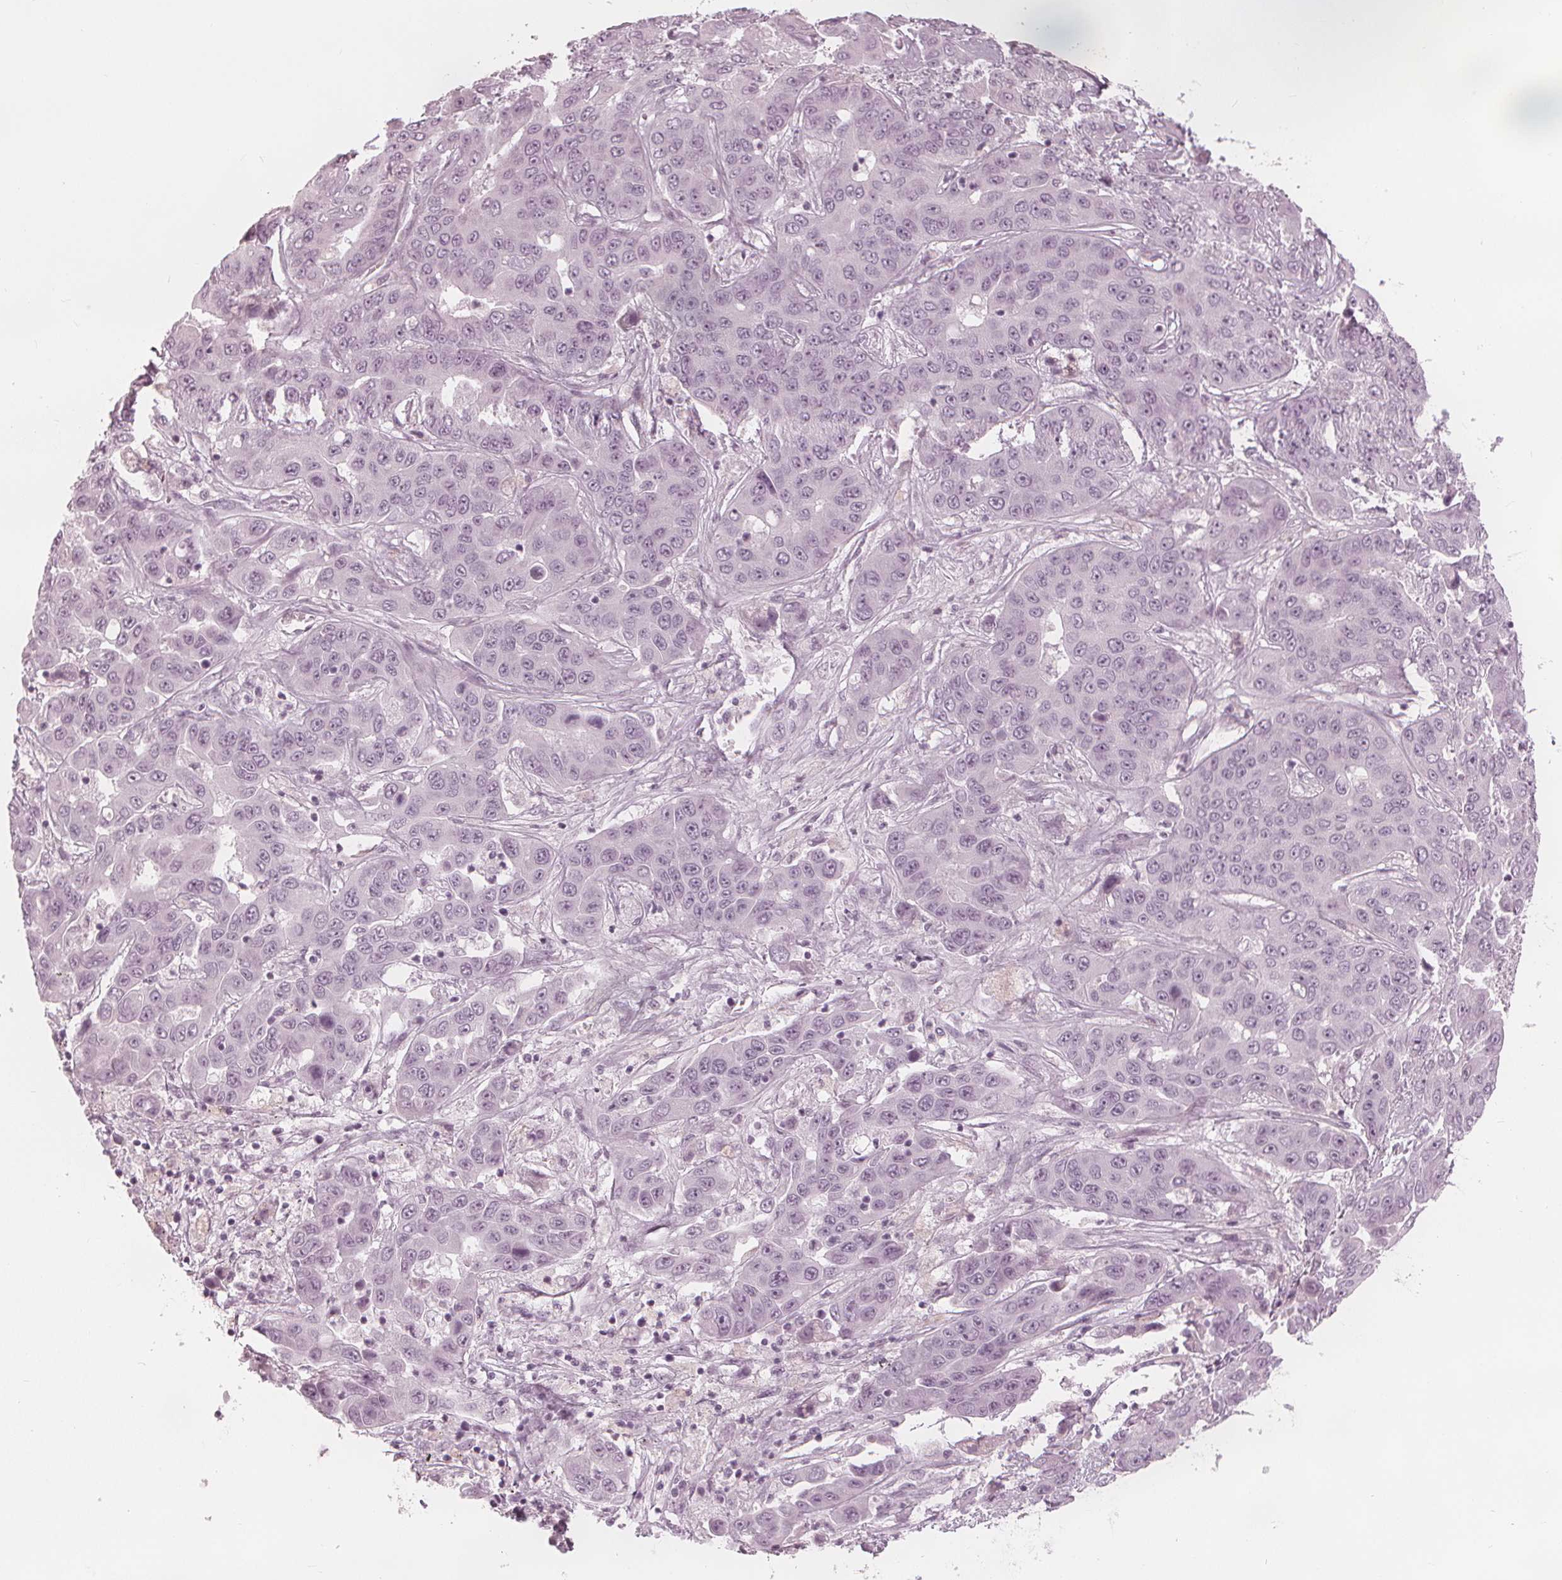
{"staining": {"intensity": "negative", "quantity": "none", "location": "none"}, "tissue": "liver cancer", "cell_type": "Tumor cells", "image_type": "cancer", "snomed": [{"axis": "morphology", "description": "Cholangiocarcinoma"}, {"axis": "topography", "description": "Liver"}], "caption": "Protein analysis of liver cancer (cholangiocarcinoma) displays no significant staining in tumor cells.", "gene": "PAEP", "patient": {"sex": "female", "age": 52}}